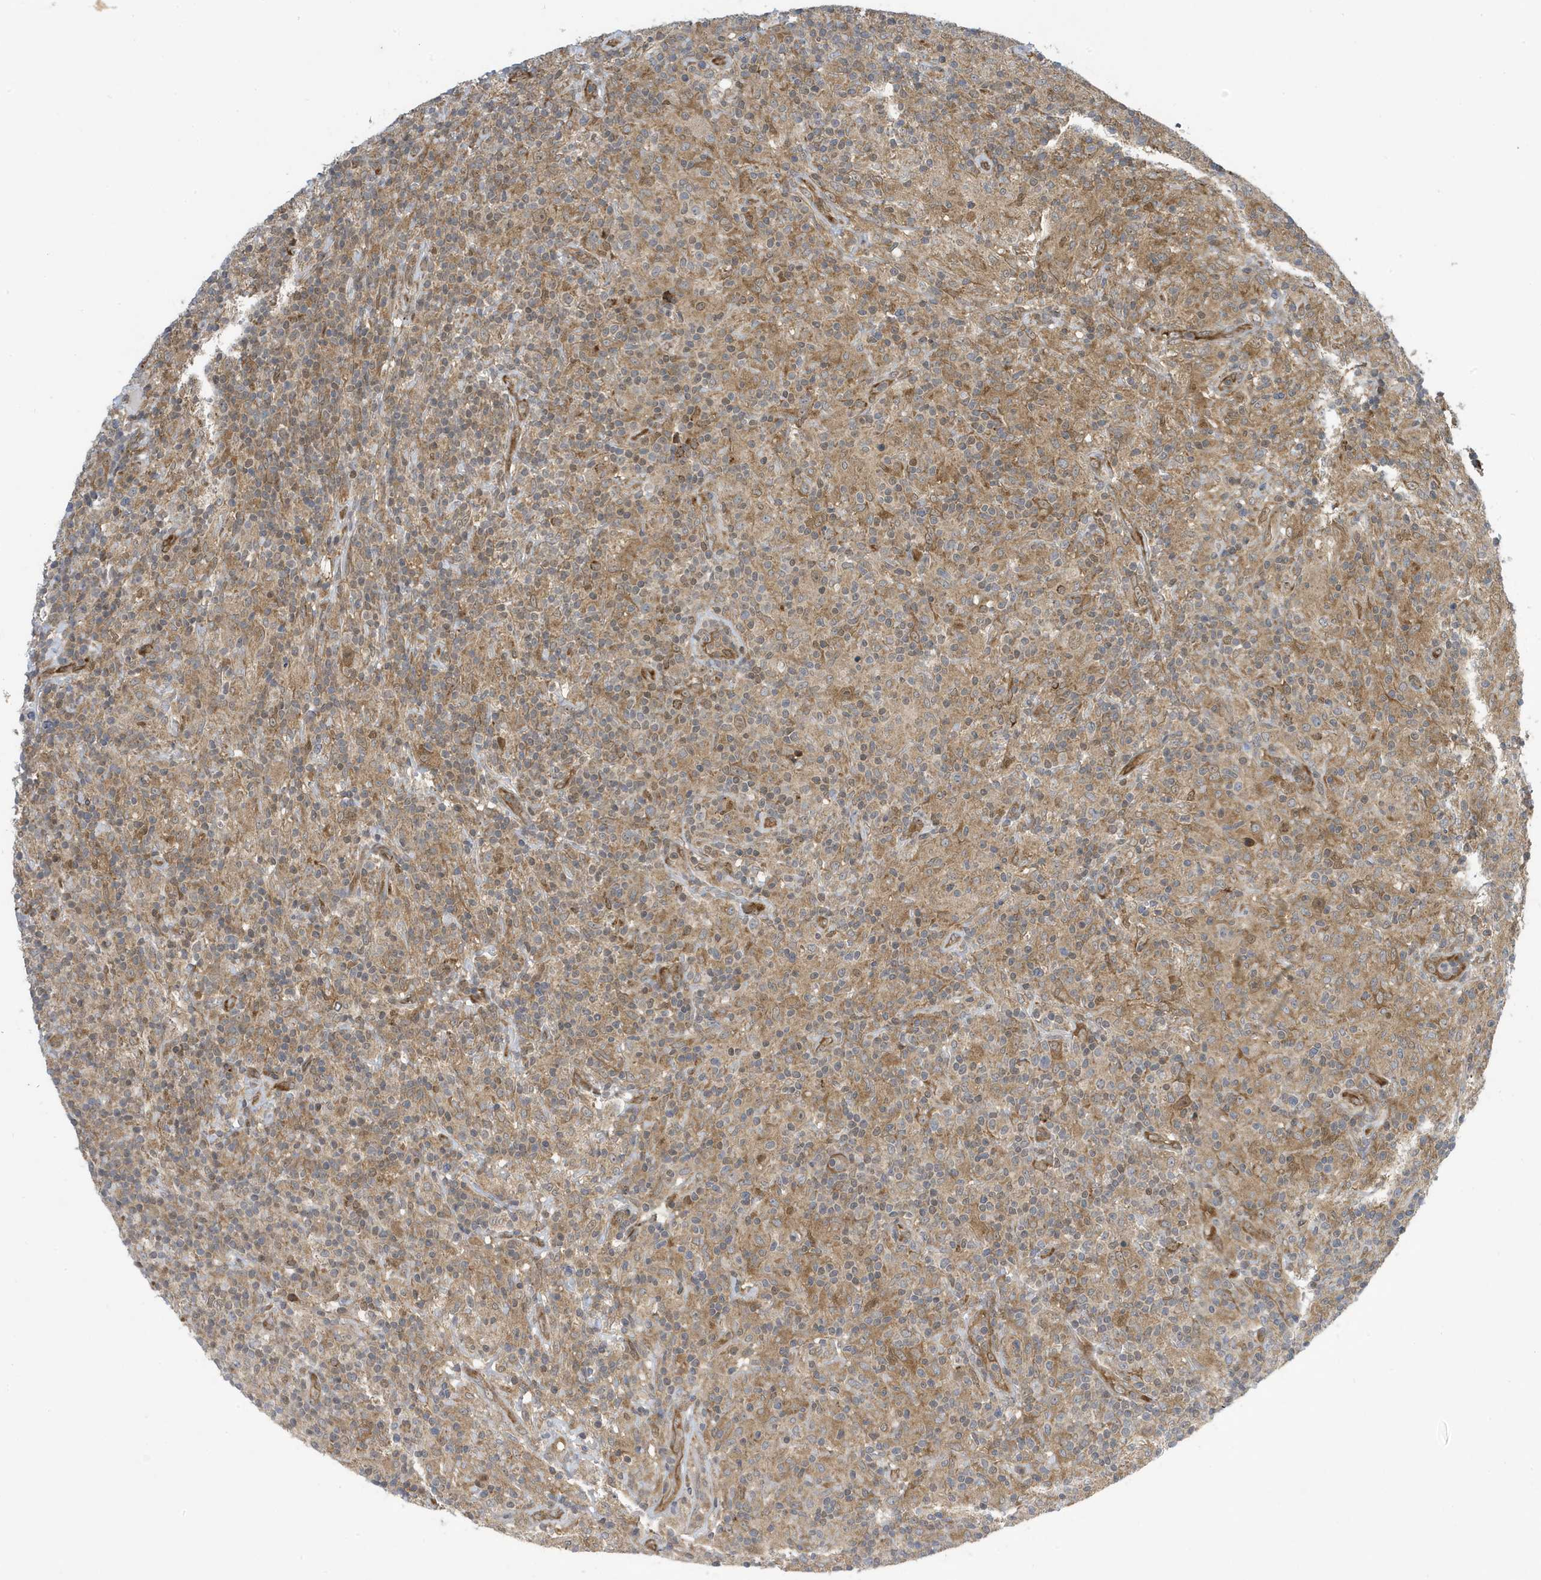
{"staining": {"intensity": "weak", "quantity": "25%-75%", "location": "cytoplasmic/membranous"}, "tissue": "lymphoma", "cell_type": "Tumor cells", "image_type": "cancer", "snomed": [{"axis": "morphology", "description": "Hodgkin's disease, NOS"}, {"axis": "topography", "description": "Lymph node"}], "caption": "Hodgkin's disease stained with immunohistochemistry displays weak cytoplasmic/membranous staining in about 25%-75% of tumor cells. Using DAB (3,3'-diaminobenzidine) (brown) and hematoxylin (blue) stains, captured at high magnification using brightfield microscopy.", "gene": "NCOA7", "patient": {"sex": "male", "age": 70}}